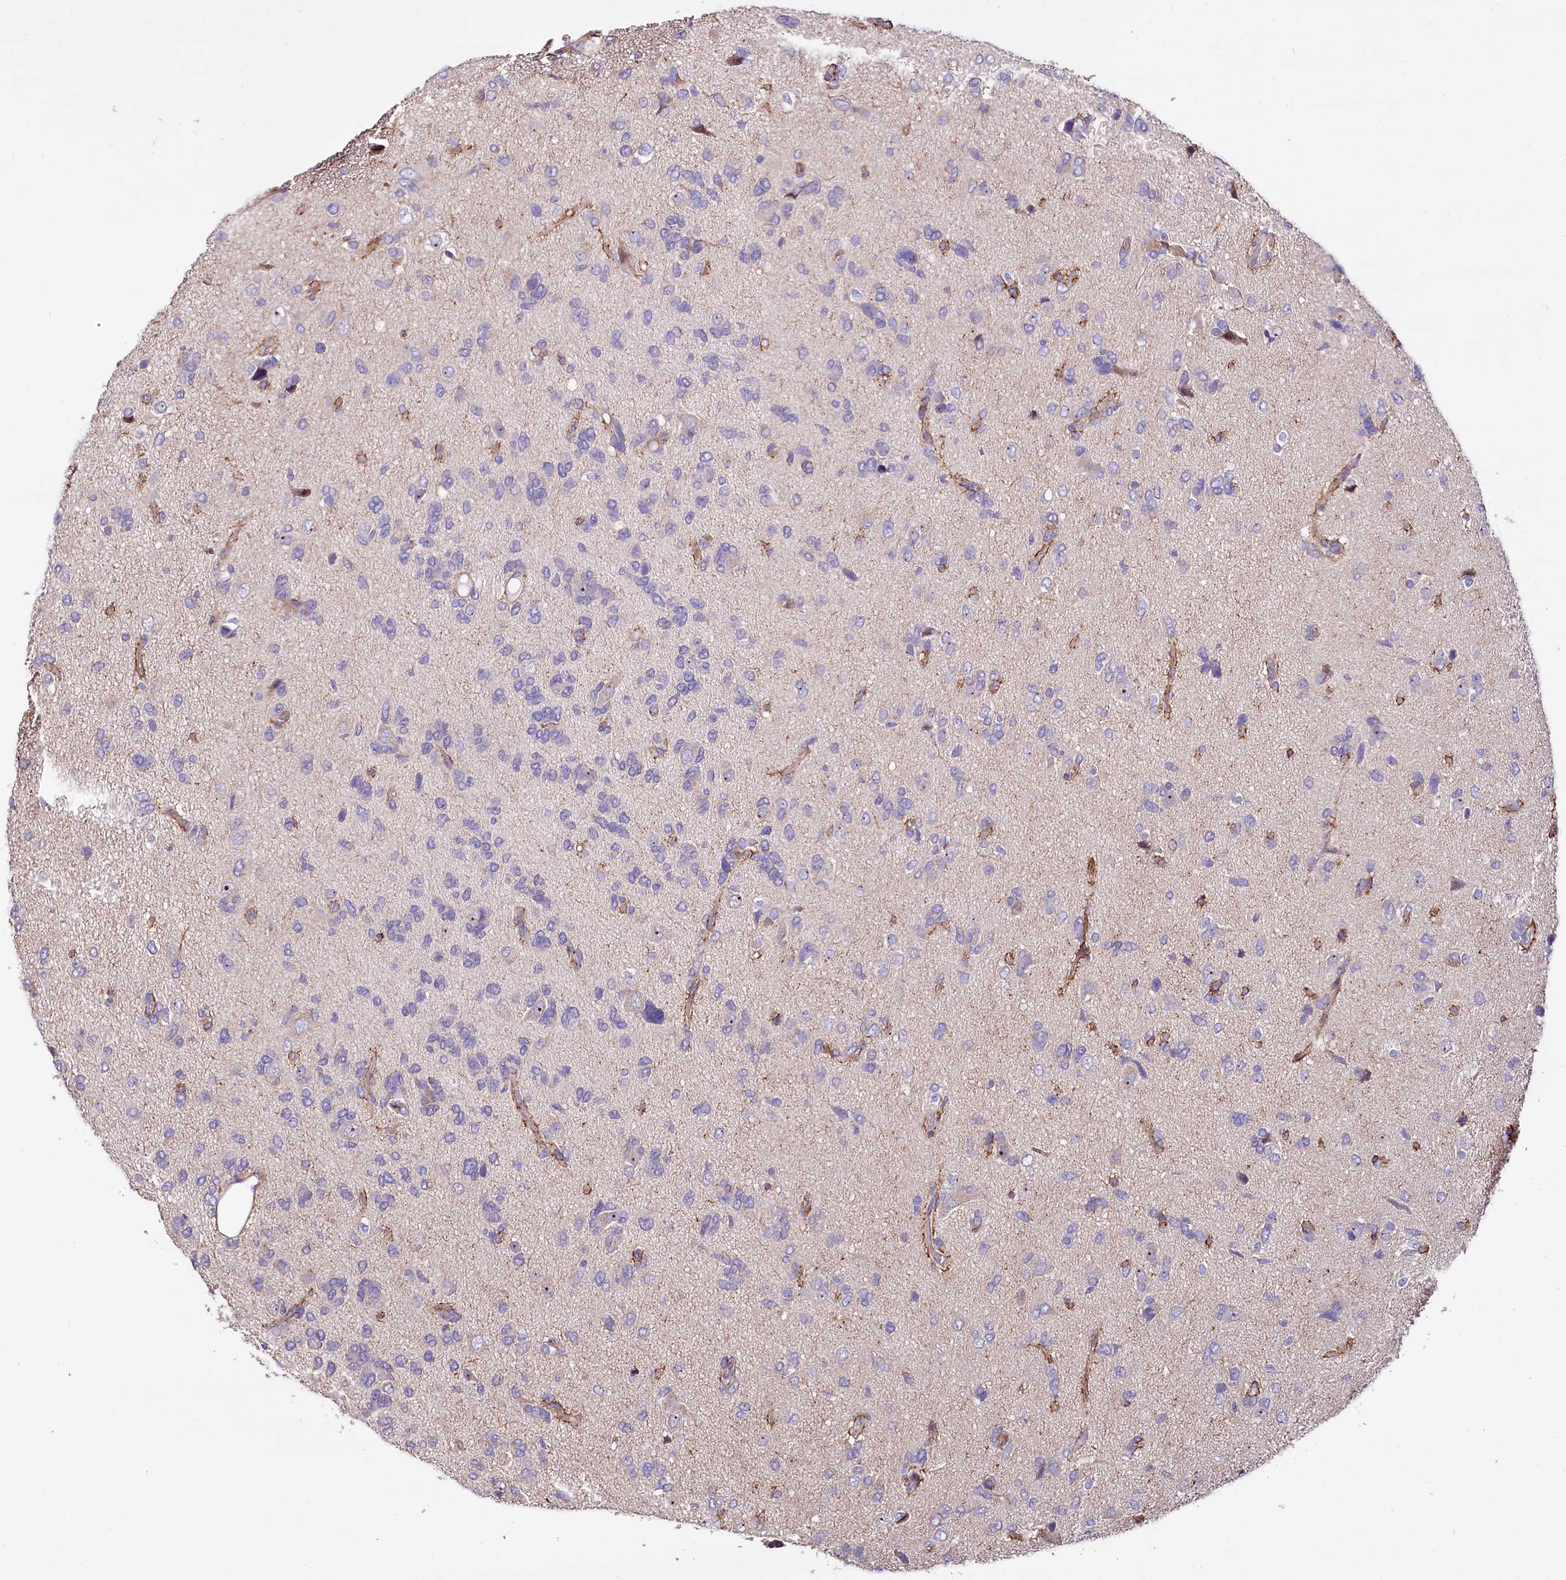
{"staining": {"intensity": "negative", "quantity": "none", "location": "none"}, "tissue": "glioma", "cell_type": "Tumor cells", "image_type": "cancer", "snomed": [{"axis": "morphology", "description": "Glioma, malignant, High grade"}, {"axis": "topography", "description": "Brain"}], "caption": "The immunohistochemistry histopathology image has no significant positivity in tumor cells of malignant high-grade glioma tissue. The staining is performed using DAB brown chromogen with nuclei counter-stained in using hematoxylin.", "gene": "RPUSD3", "patient": {"sex": "female", "age": 59}}